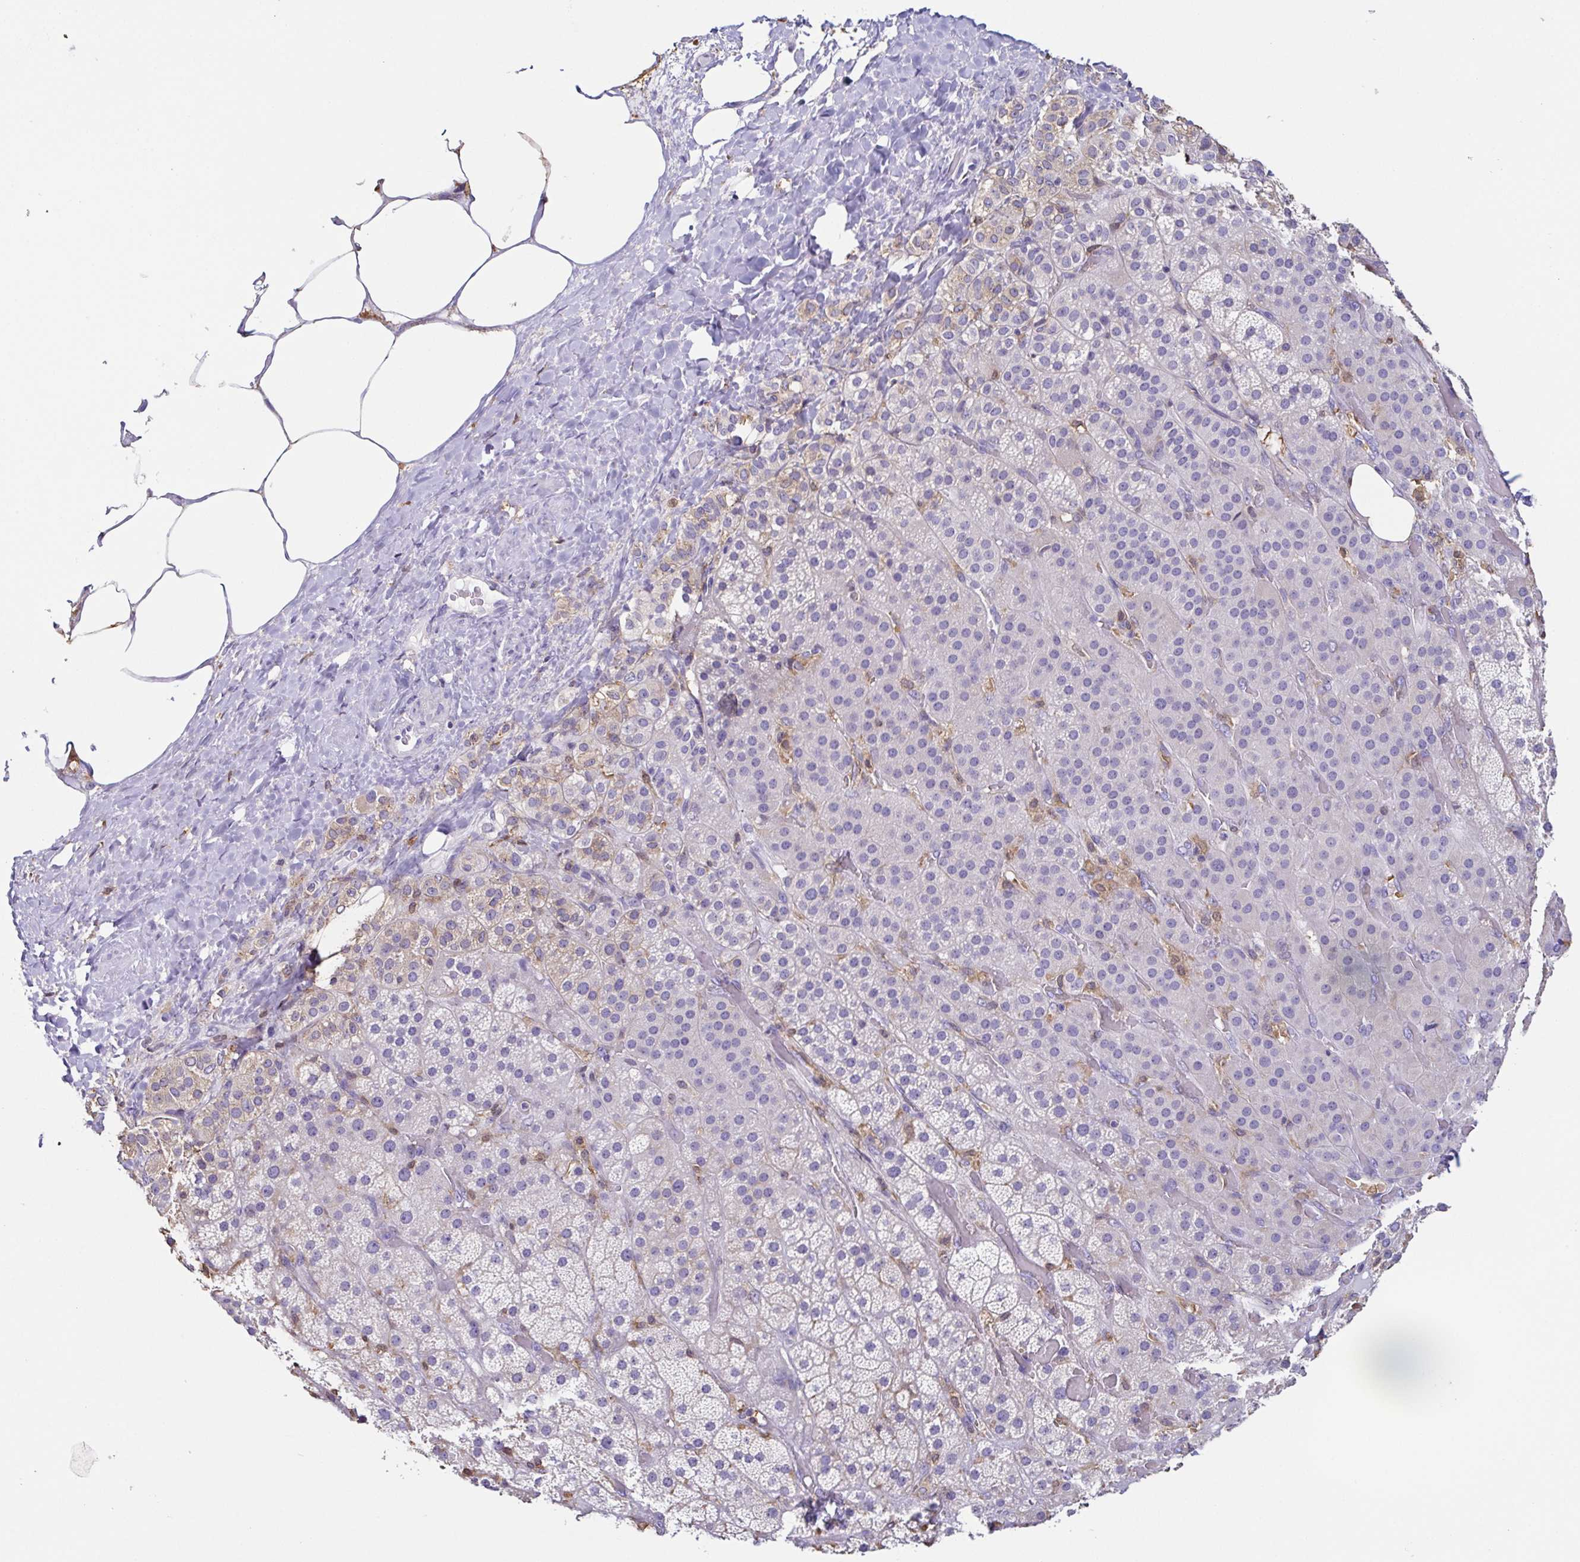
{"staining": {"intensity": "weak", "quantity": "<25%", "location": "cytoplasmic/membranous"}, "tissue": "adrenal gland", "cell_type": "Glandular cells", "image_type": "normal", "snomed": [{"axis": "morphology", "description": "Normal tissue, NOS"}, {"axis": "topography", "description": "Adrenal gland"}], "caption": "Protein analysis of benign adrenal gland displays no significant positivity in glandular cells.", "gene": "ANXA10", "patient": {"sex": "male", "age": 57}}